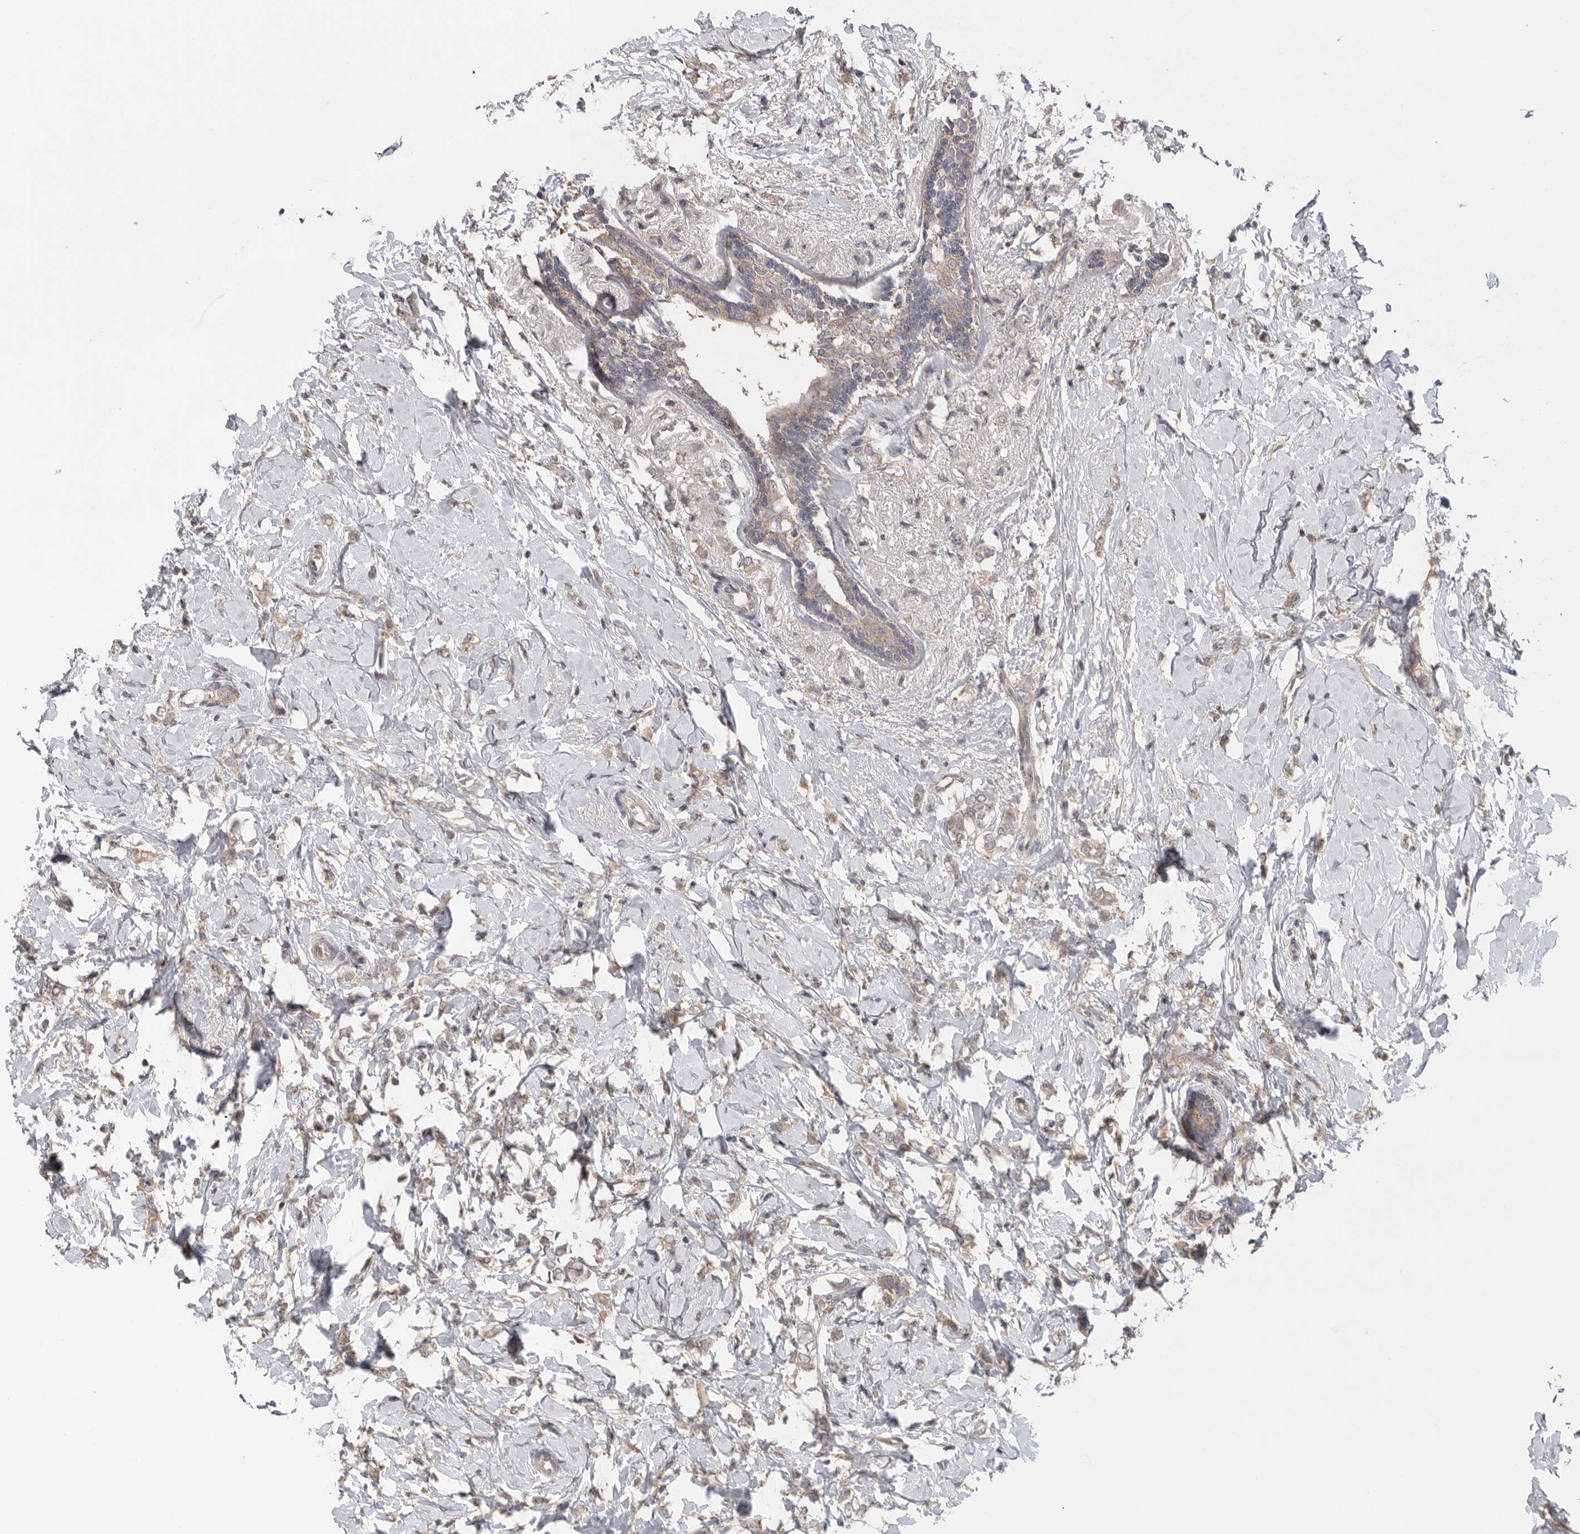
{"staining": {"intensity": "weak", "quantity": ">75%", "location": "cytoplasmic/membranous"}, "tissue": "breast cancer", "cell_type": "Tumor cells", "image_type": "cancer", "snomed": [{"axis": "morphology", "description": "Normal tissue, NOS"}, {"axis": "morphology", "description": "Lobular carcinoma"}, {"axis": "topography", "description": "Breast"}], "caption": "Immunohistochemical staining of human breast lobular carcinoma demonstrates weak cytoplasmic/membranous protein staining in approximately >75% of tumor cells.", "gene": "KLK5", "patient": {"sex": "female", "age": 47}}